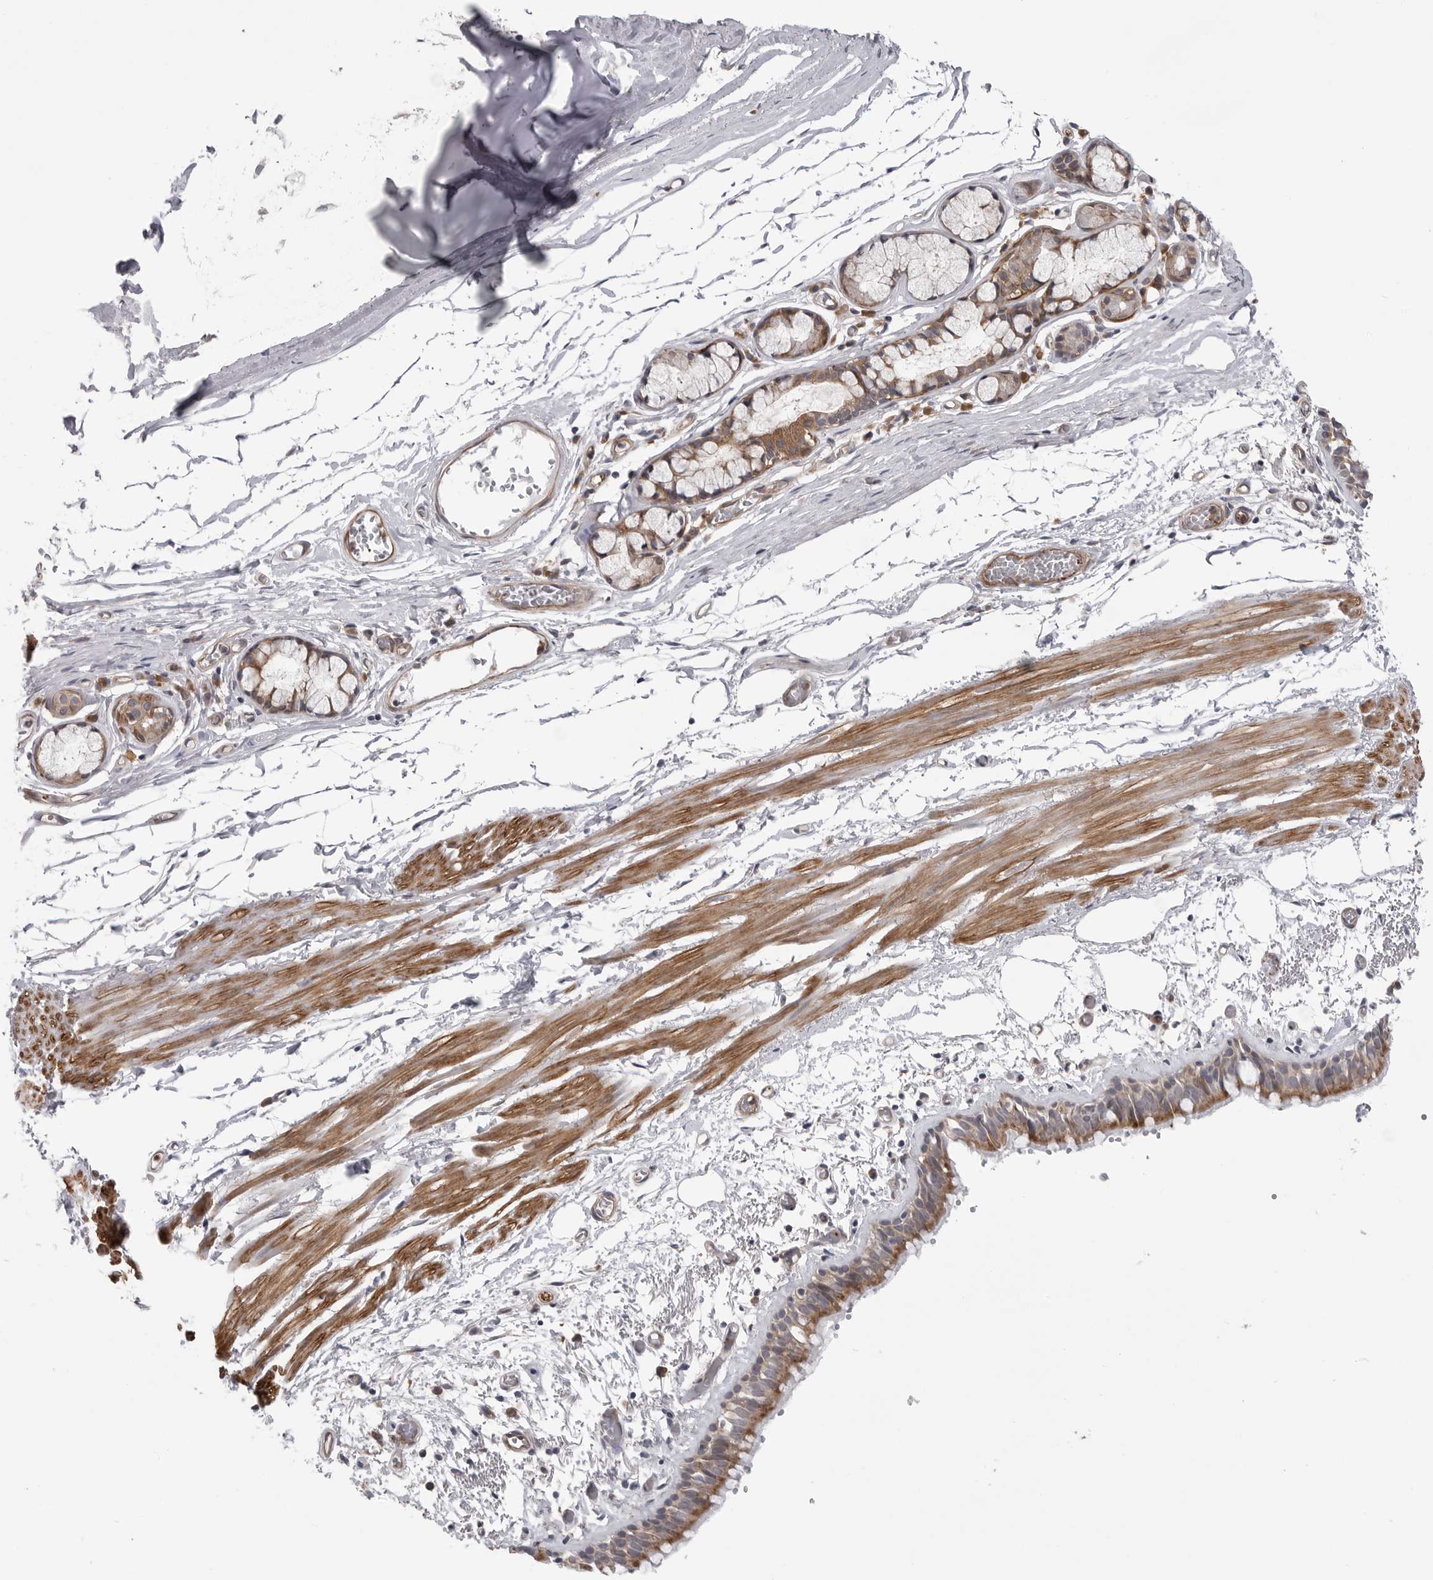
{"staining": {"intensity": "moderate", "quantity": ">75%", "location": "cytoplasmic/membranous"}, "tissue": "bronchus", "cell_type": "Respiratory epithelial cells", "image_type": "normal", "snomed": [{"axis": "morphology", "description": "Normal tissue, NOS"}, {"axis": "topography", "description": "Bronchus"}, {"axis": "topography", "description": "Lung"}], "caption": "The image displays staining of benign bronchus, revealing moderate cytoplasmic/membranous protein staining (brown color) within respiratory epithelial cells.", "gene": "SCP2", "patient": {"sex": "male", "age": 56}}